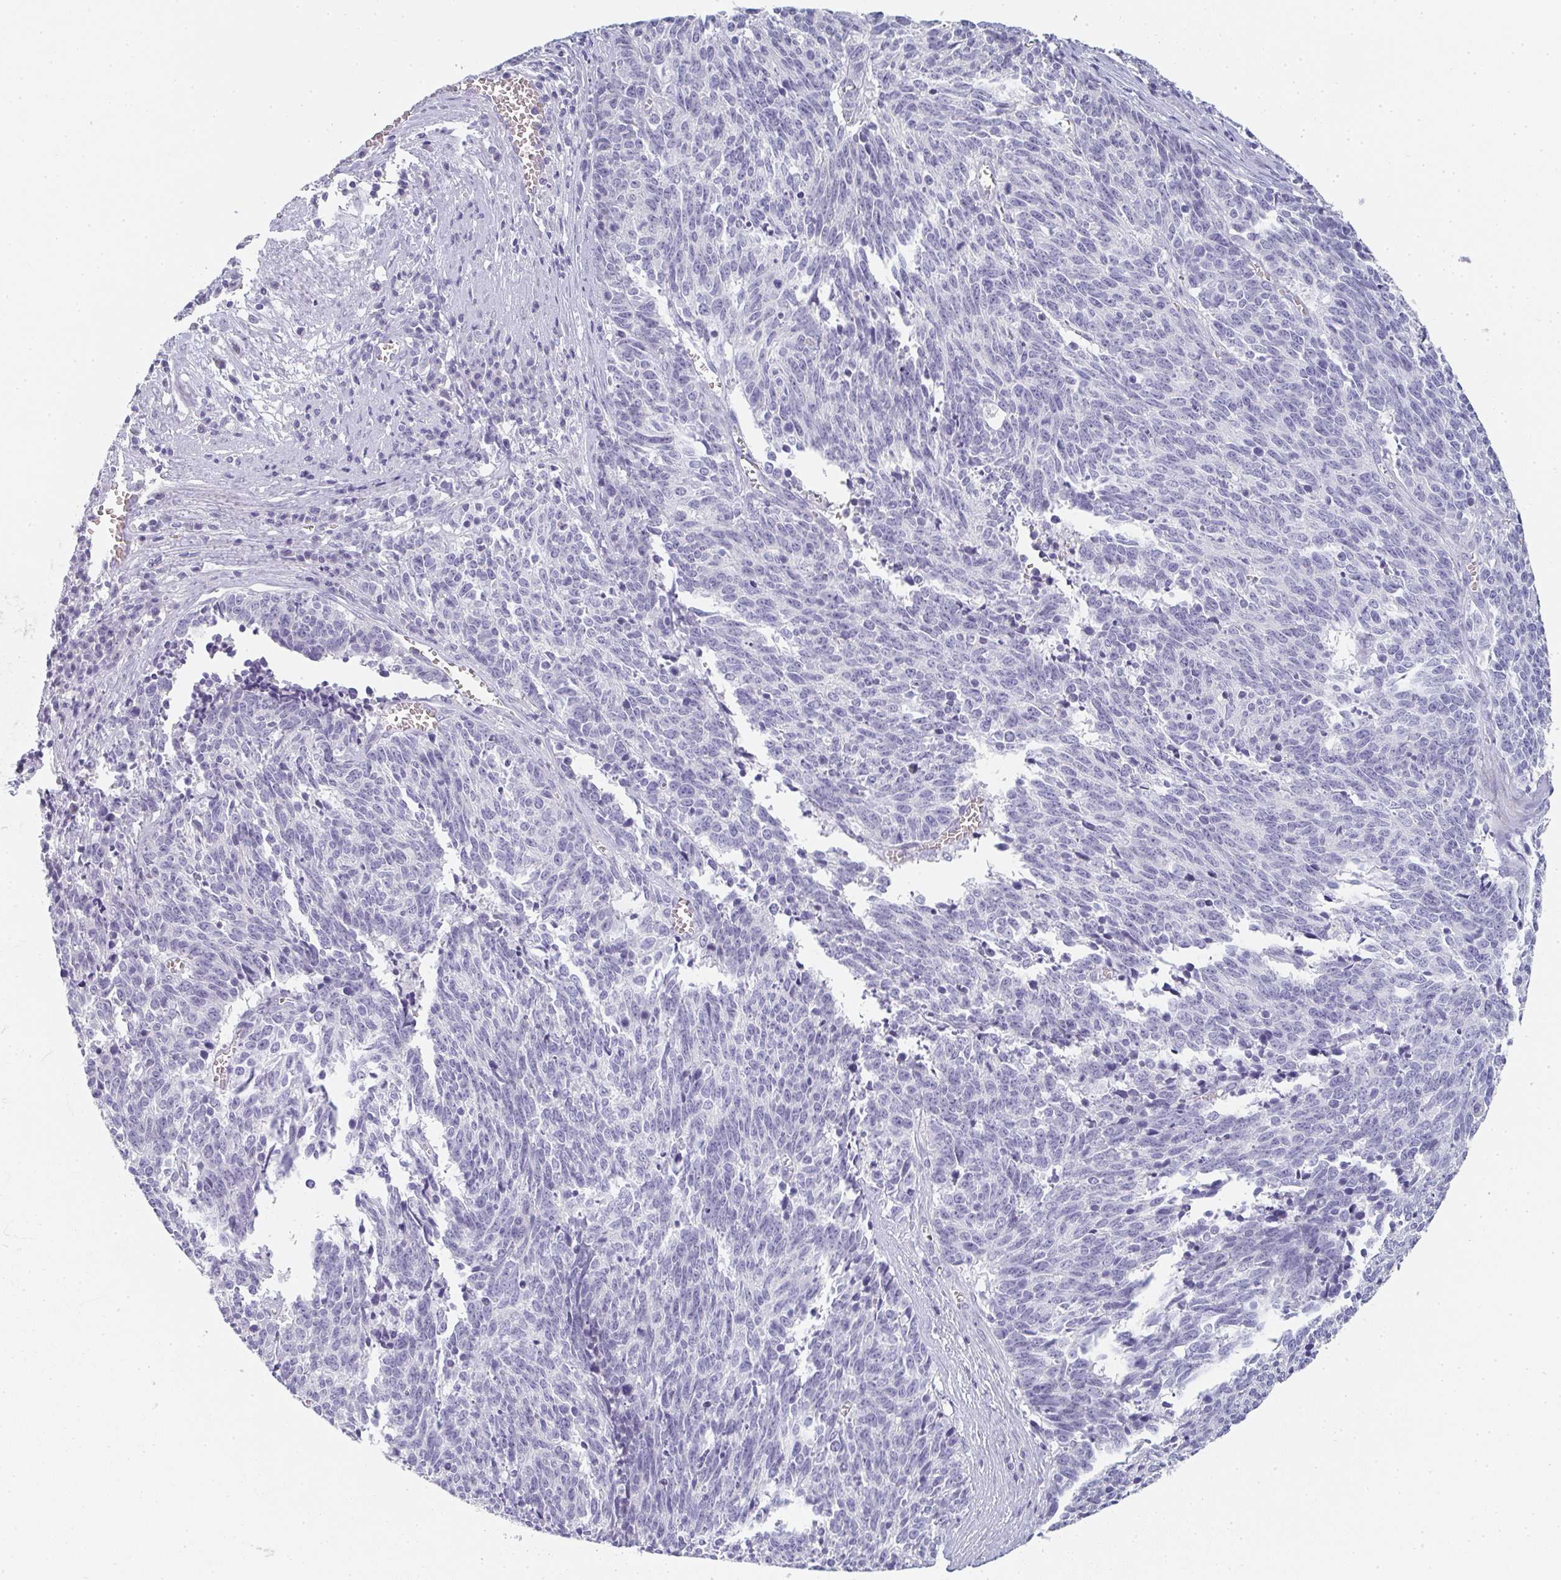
{"staining": {"intensity": "negative", "quantity": "none", "location": "none"}, "tissue": "cervical cancer", "cell_type": "Tumor cells", "image_type": "cancer", "snomed": [{"axis": "morphology", "description": "Squamous cell carcinoma, NOS"}, {"axis": "topography", "description": "Cervix"}], "caption": "Tumor cells show no significant positivity in cervical cancer (squamous cell carcinoma). (Stains: DAB (3,3'-diaminobenzidine) immunohistochemistry with hematoxylin counter stain, Microscopy: brightfield microscopy at high magnification).", "gene": "NEU2", "patient": {"sex": "female", "age": 29}}